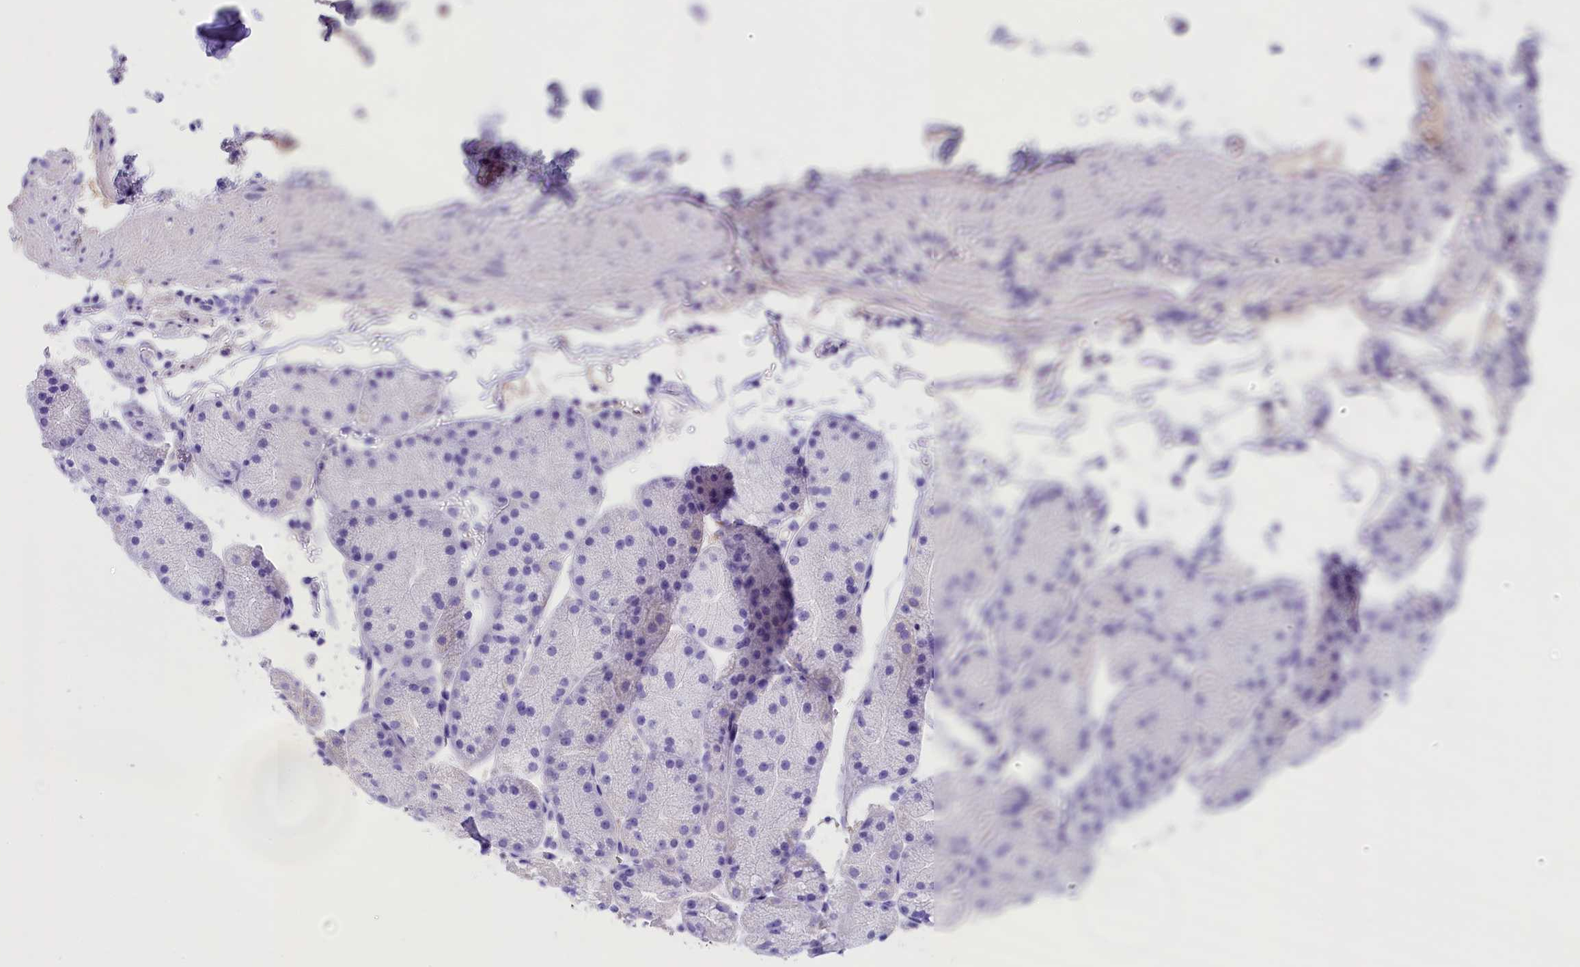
{"staining": {"intensity": "negative", "quantity": "none", "location": "none"}, "tissue": "stomach", "cell_type": "Glandular cells", "image_type": "normal", "snomed": [{"axis": "morphology", "description": "Normal tissue, NOS"}, {"axis": "topography", "description": "Stomach, upper"}, {"axis": "topography", "description": "Stomach, lower"}], "caption": "This is an immunohistochemistry image of unremarkable stomach. There is no positivity in glandular cells.", "gene": "SKIDA1", "patient": {"sex": "male", "age": 67}}